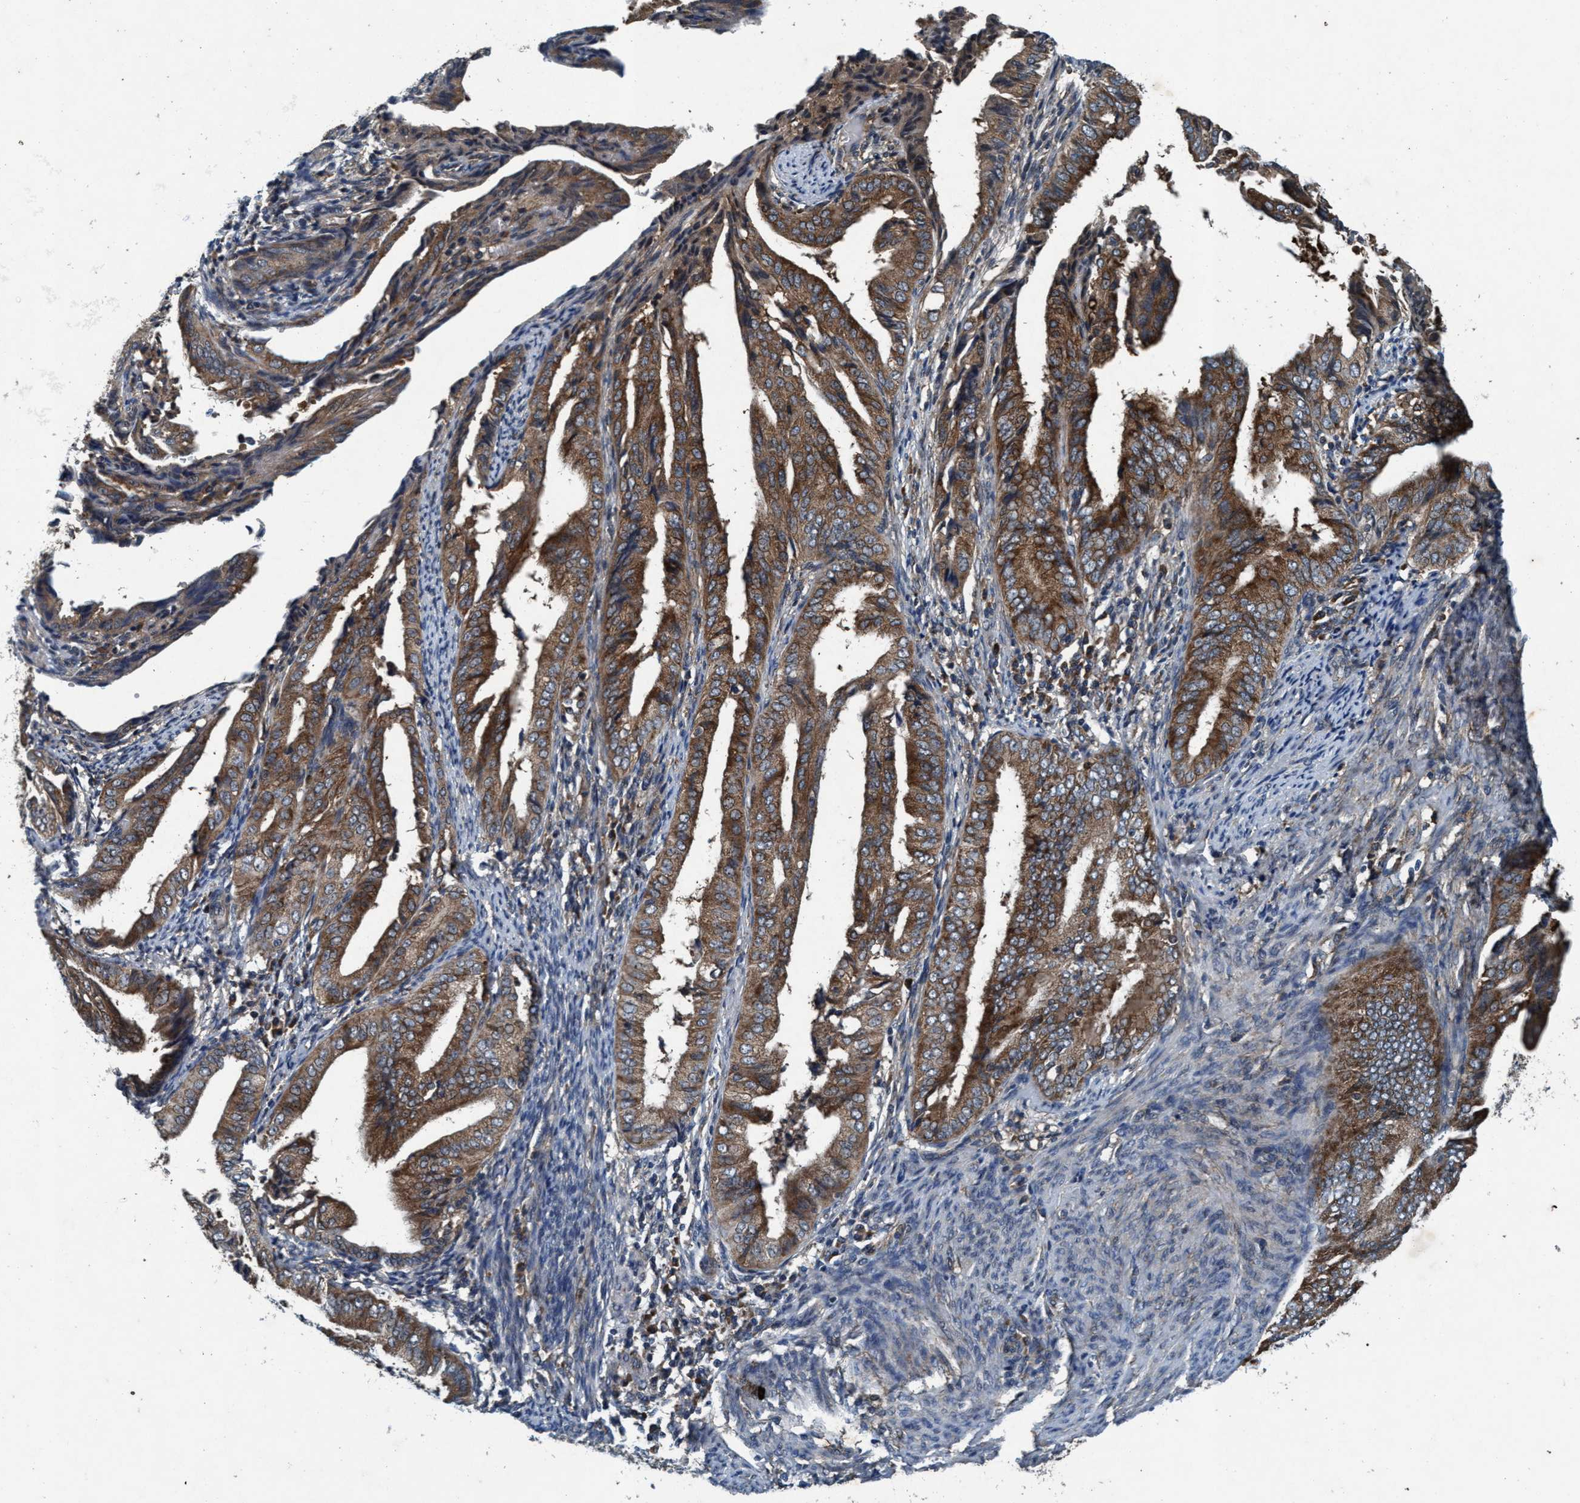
{"staining": {"intensity": "moderate", "quantity": ">75%", "location": "cytoplasmic/membranous"}, "tissue": "endometrial cancer", "cell_type": "Tumor cells", "image_type": "cancer", "snomed": [{"axis": "morphology", "description": "Adenocarcinoma, NOS"}, {"axis": "topography", "description": "Endometrium"}], "caption": "Protein expression analysis of human endometrial adenocarcinoma reveals moderate cytoplasmic/membranous expression in about >75% of tumor cells.", "gene": "AKT1S1", "patient": {"sex": "female", "age": 58}}